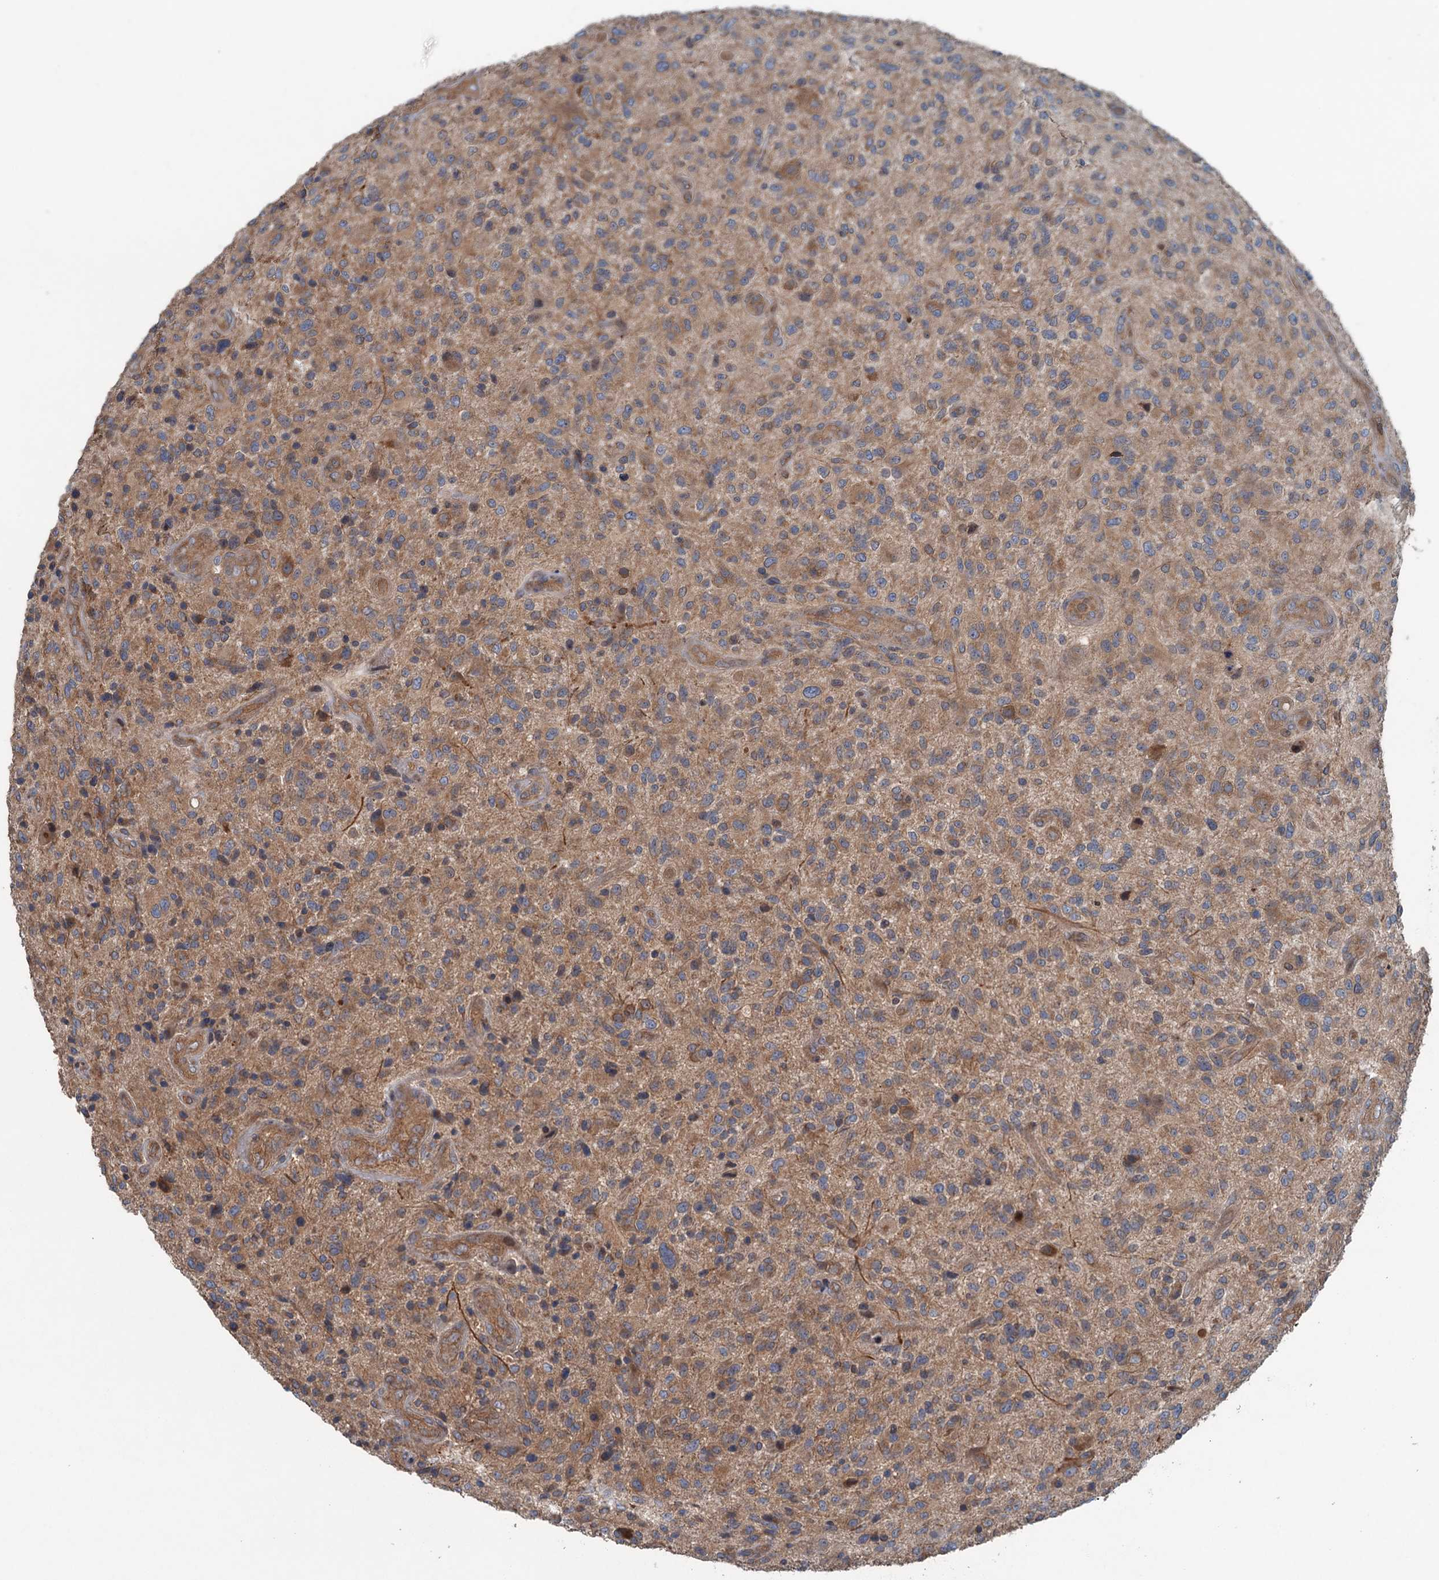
{"staining": {"intensity": "moderate", "quantity": ">75%", "location": "cytoplasmic/membranous"}, "tissue": "glioma", "cell_type": "Tumor cells", "image_type": "cancer", "snomed": [{"axis": "morphology", "description": "Glioma, malignant, High grade"}, {"axis": "topography", "description": "Brain"}], "caption": "This image reveals IHC staining of human glioma, with medium moderate cytoplasmic/membranous expression in about >75% of tumor cells.", "gene": "TRAPPC8", "patient": {"sex": "male", "age": 47}}